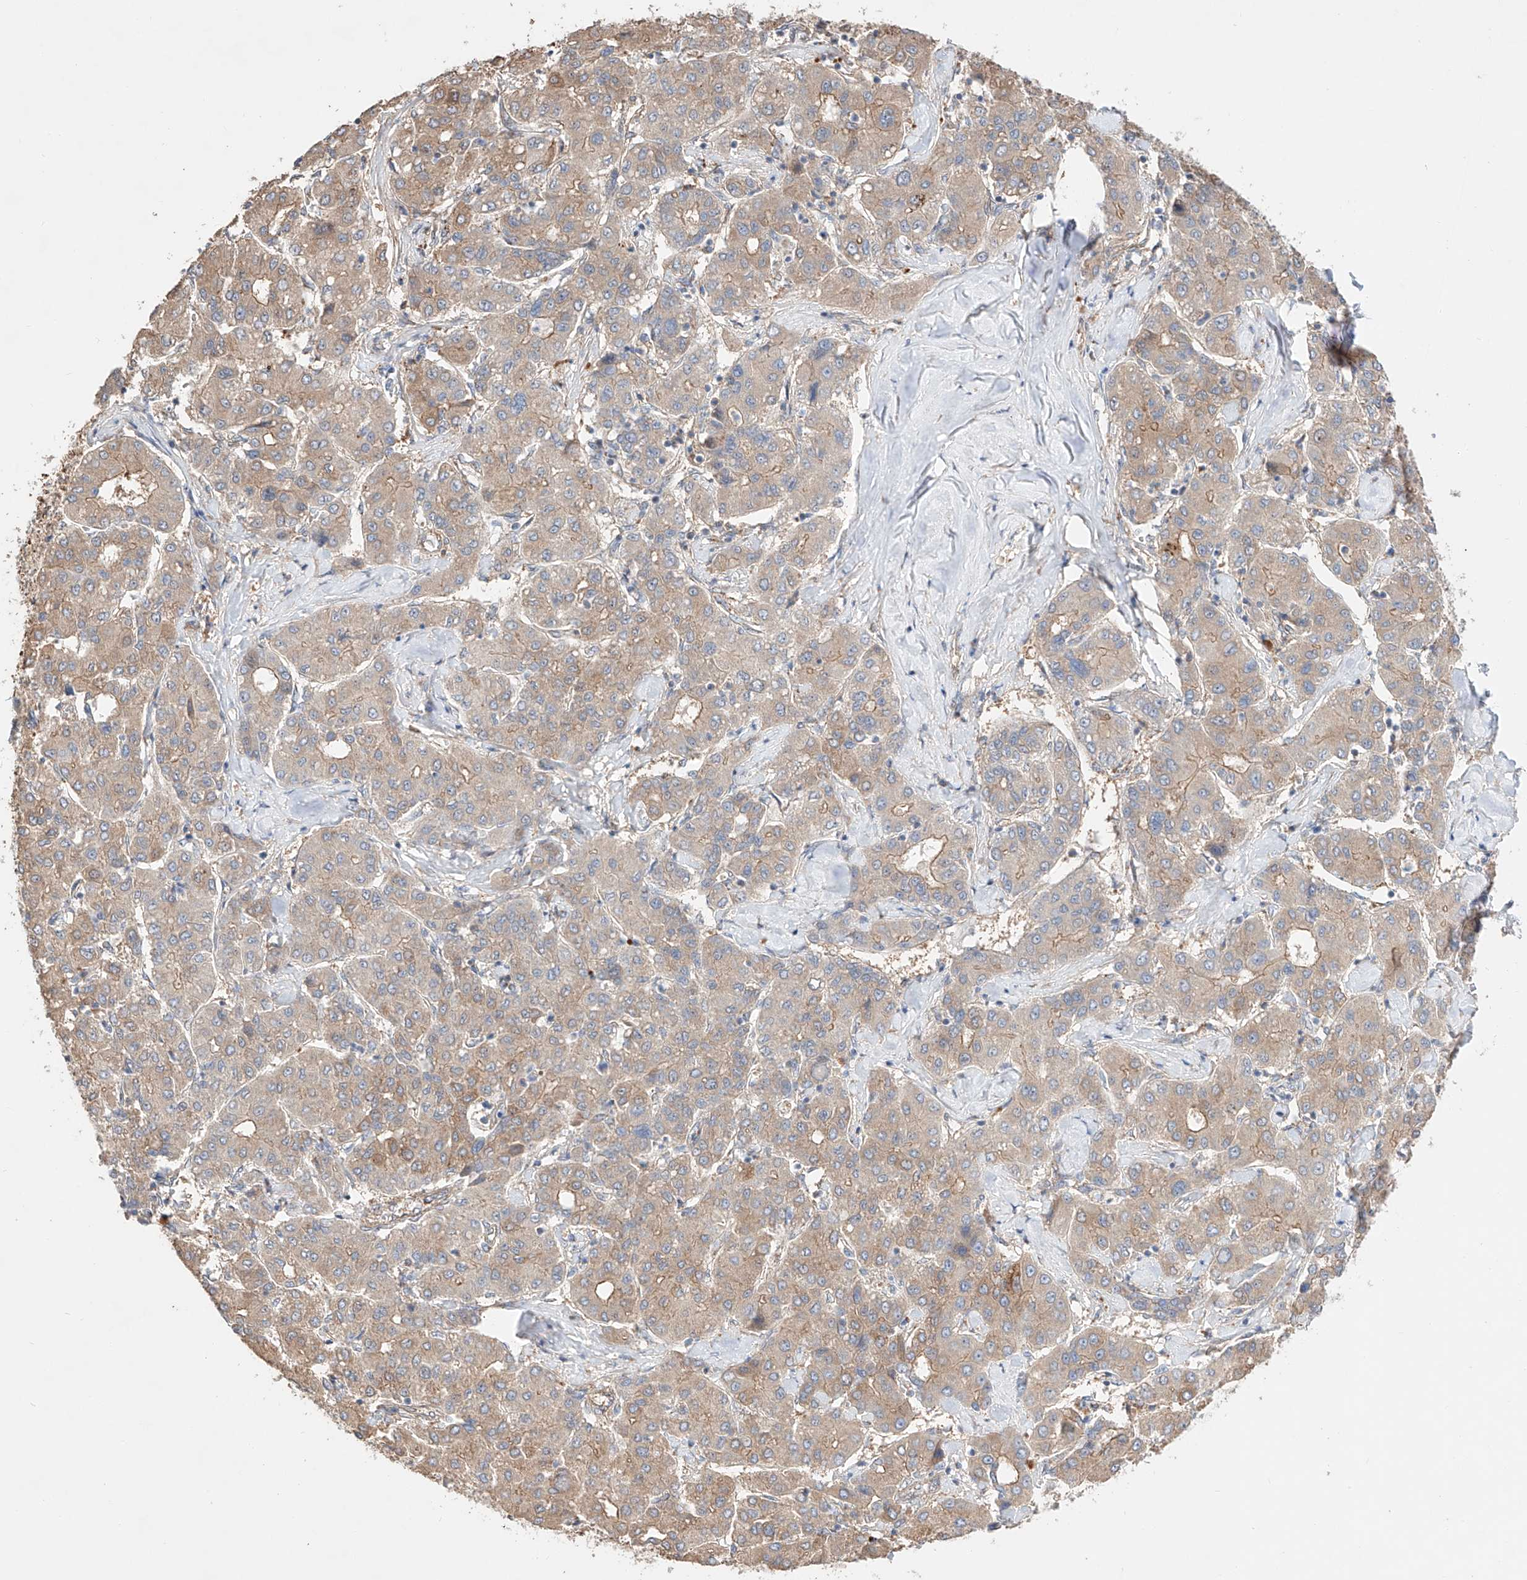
{"staining": {"intensity": "weak", "quantity": ">75%", "location": "cytoplasmic/membranous"}, "tissue": "liver cancer", "cell_type": "Tumor cells", "image_type": "cancer", "snomed": [{"axis": "morphology", "description": "Carcinoma, Hepatocellular, NOS"}, {"axis": "topography", "description": "Liver"}], "caption": "Immunohistochemistry (IHC) of human hepatocellular carcinoma (liver) reveals low levels of weak cytoplasmic/membranous staining in approximately >75% of tumor cells. The staining was performed using DAB, with brown indicating positive protein expression. Nuclei are stained blue with hematoxylin.", "gene": "MOSPD1", "patient": {"sex": "male", "age": 65}}